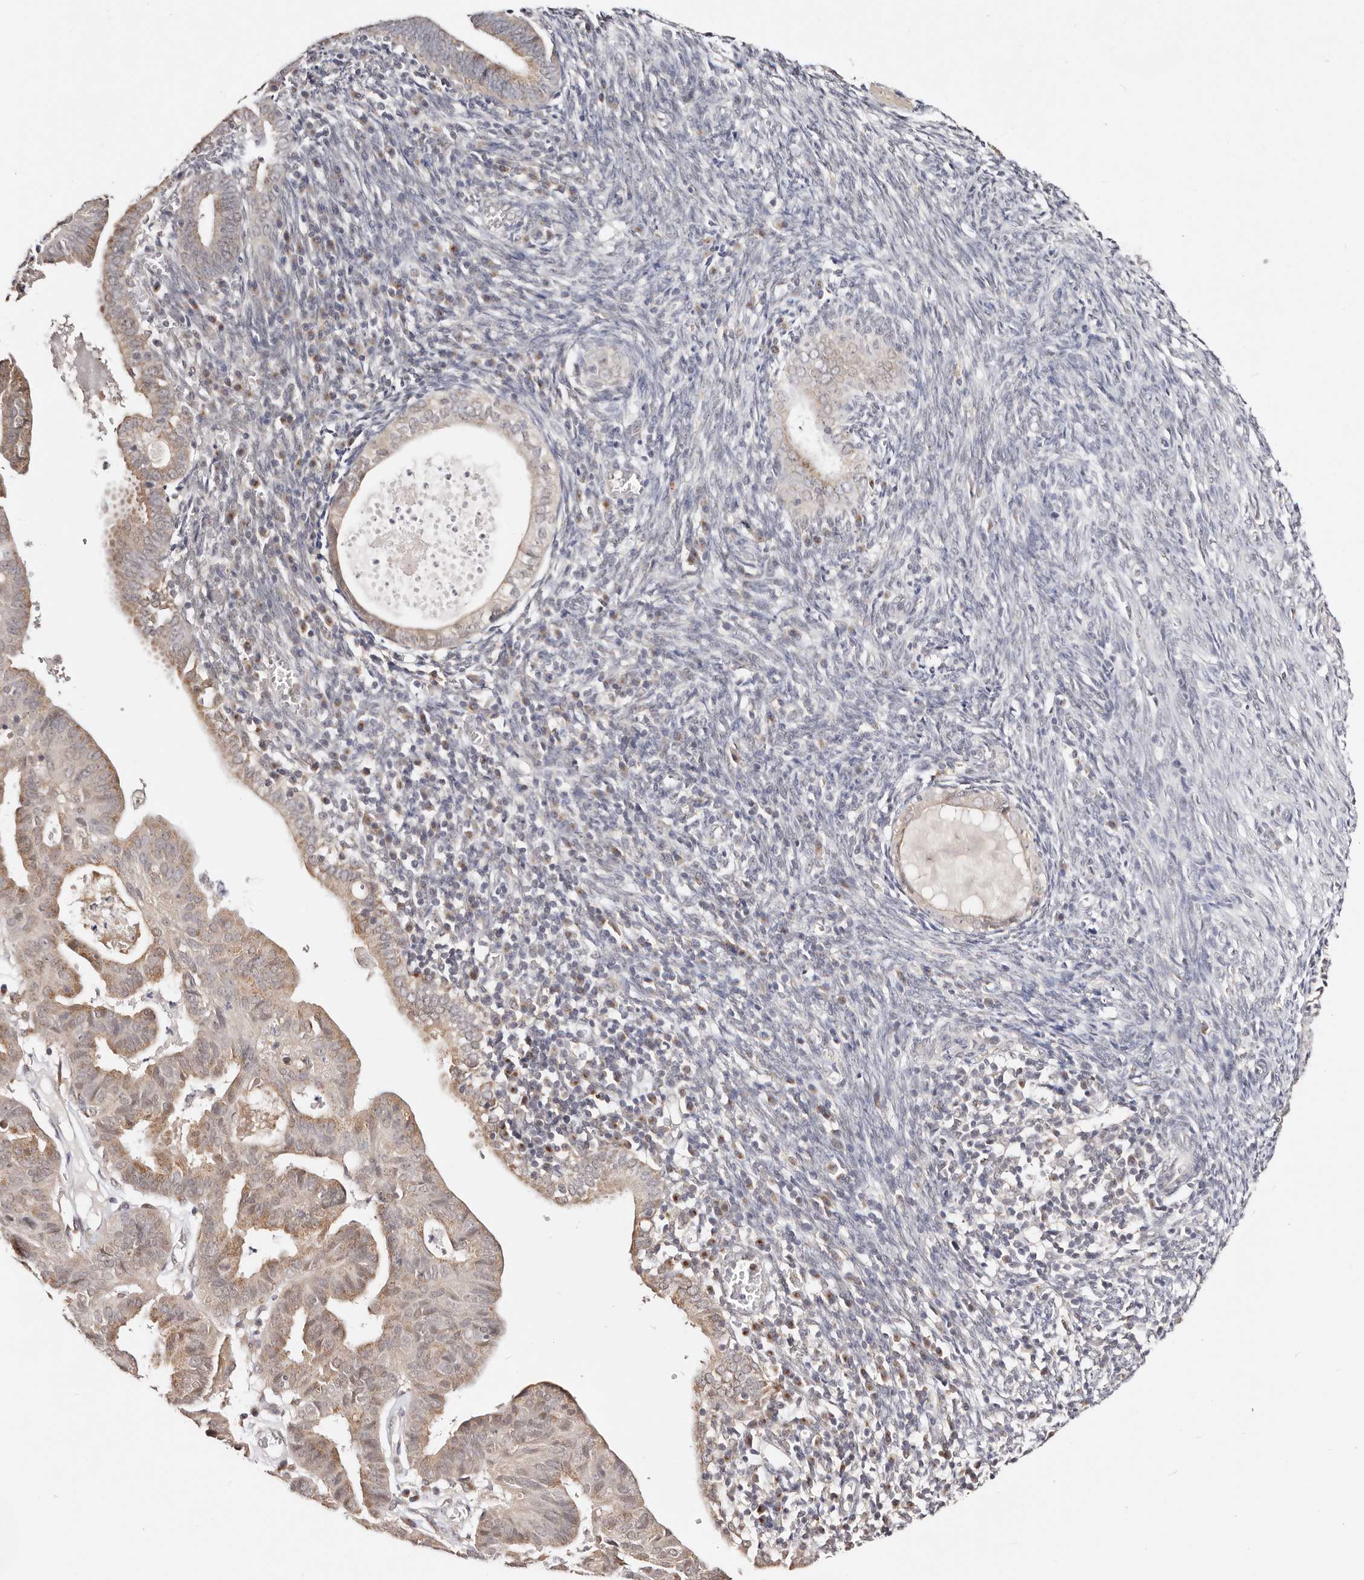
{"staining": {"intensity": "moderate", "quantity": "25%-75%", "location": "cytoplasmic/membranous"}, "tissue": "endometrial cancer", "cell_type": "Tumor cells", "image_type": "cancer", "snomed": [{"axis": "morphology", "description": "Adenocarcinoma, NOS"}, {"axis": "topography", "description": "Uterus"}], "caption": "IHC micrograph of neoplastic tissue: adenocarcinoma (endometrial) stained using immunohistochemistry demonstrates medium levels of moderate protein expression localized specifically in the cytoplasmic/membranous of tumor cells, appearing as a cytoplasmic/membranous brown color.", "gene": "VIPAS39", "patient": {"sex": "female", "age": 77}}